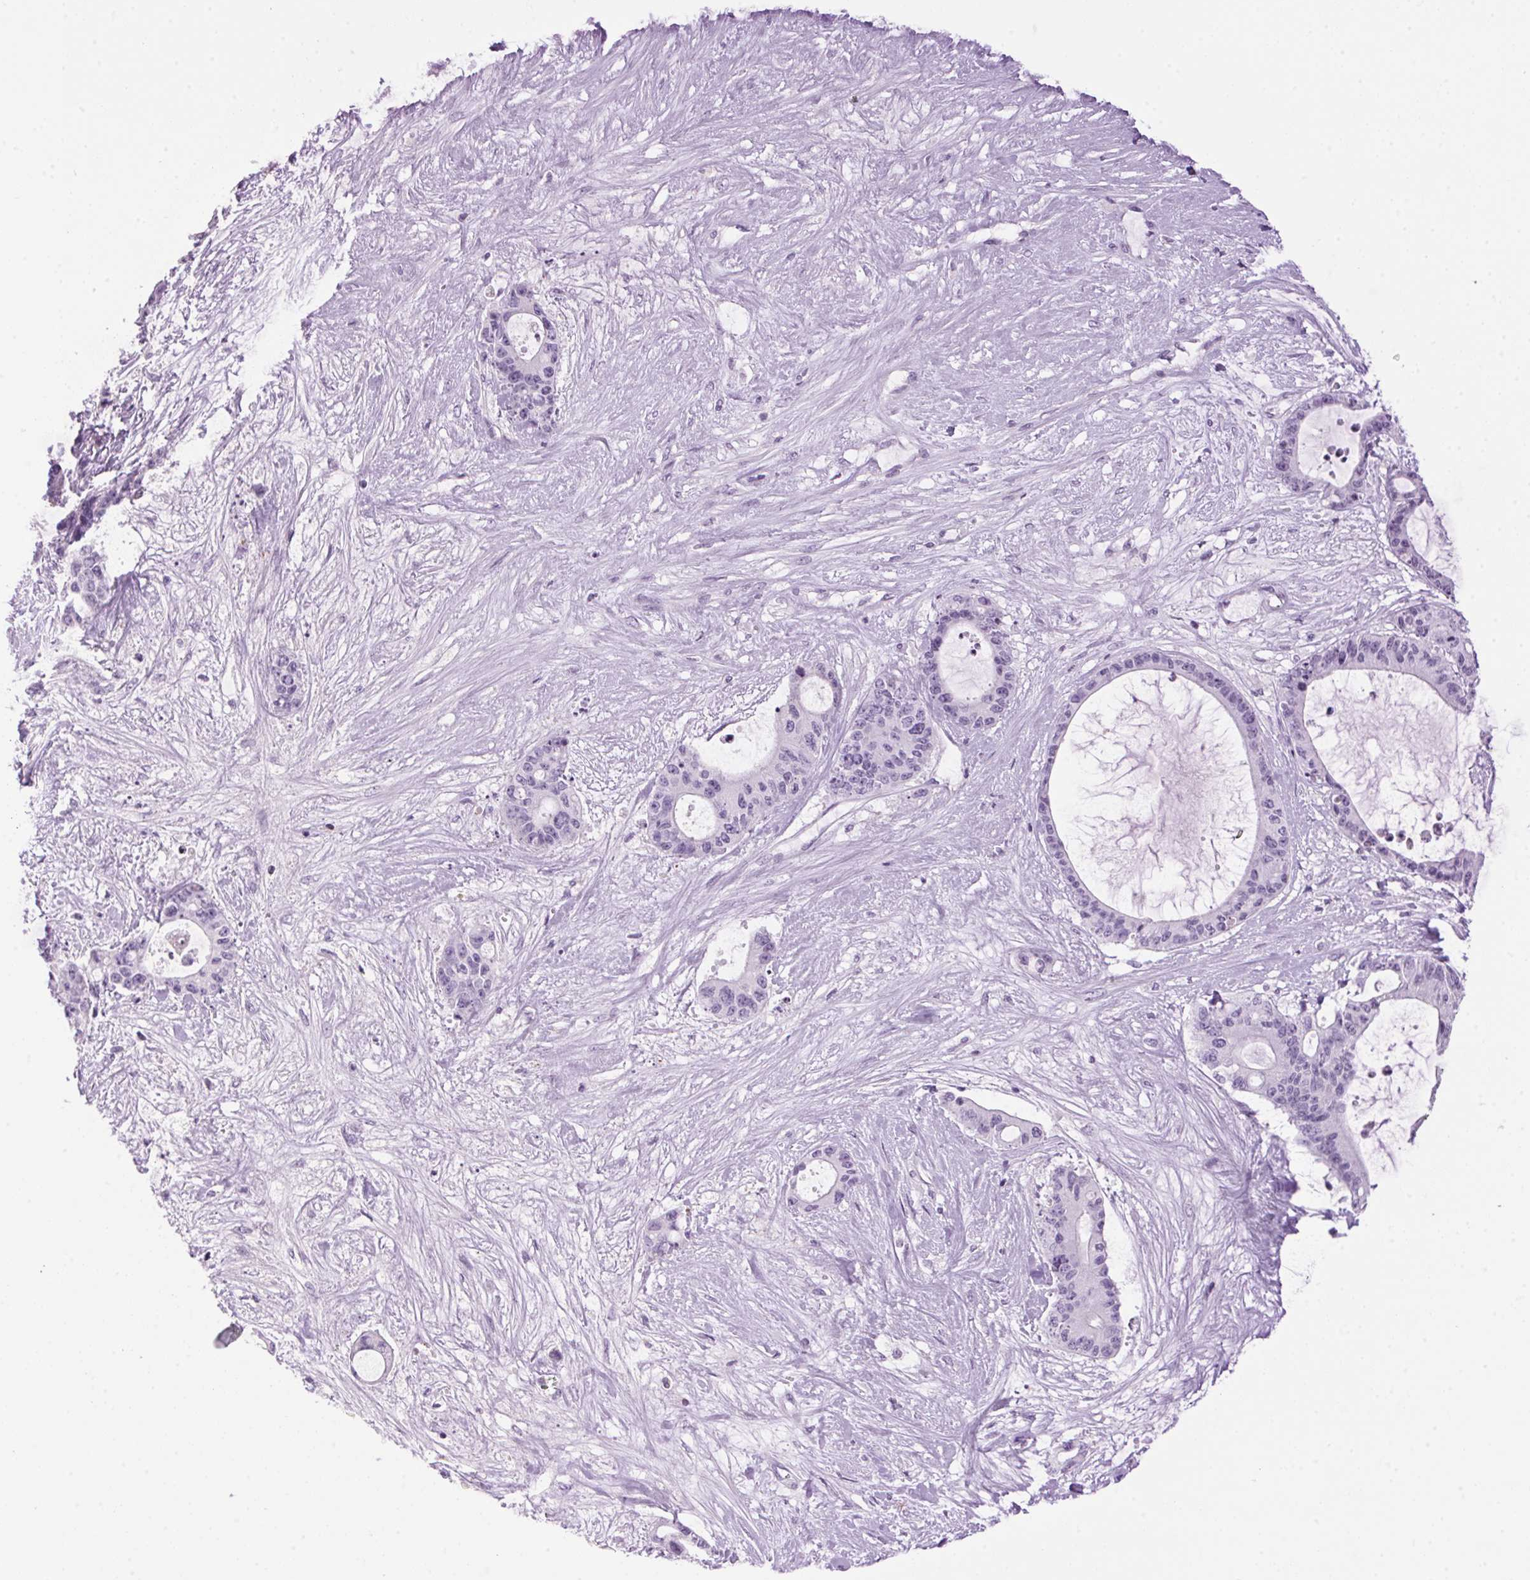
{"staining": {"intensity": "negative", "quantity": "none", "location": "none"}, "tissue": "liver cancer", "cell_type": "Tumor cells", "image_type": "cancer", "snomed": [{"axis": "morphology", "description": "Normal tissue, NOS"}, {"axis": "morphology", "description": "Cholangiocarcinoma"}, {"axis": "topography", "description": "Liver"}, {"axis": "topography", "description": "Peripheral nerve tissue"}], "caption": "Immunohistochemical staining of human liver cancer (cholangiocarcinoma) displays no significant staining in tumor cells.", "gene": "TMEM88B", "patient": {"sex": "female", "age": 73}}